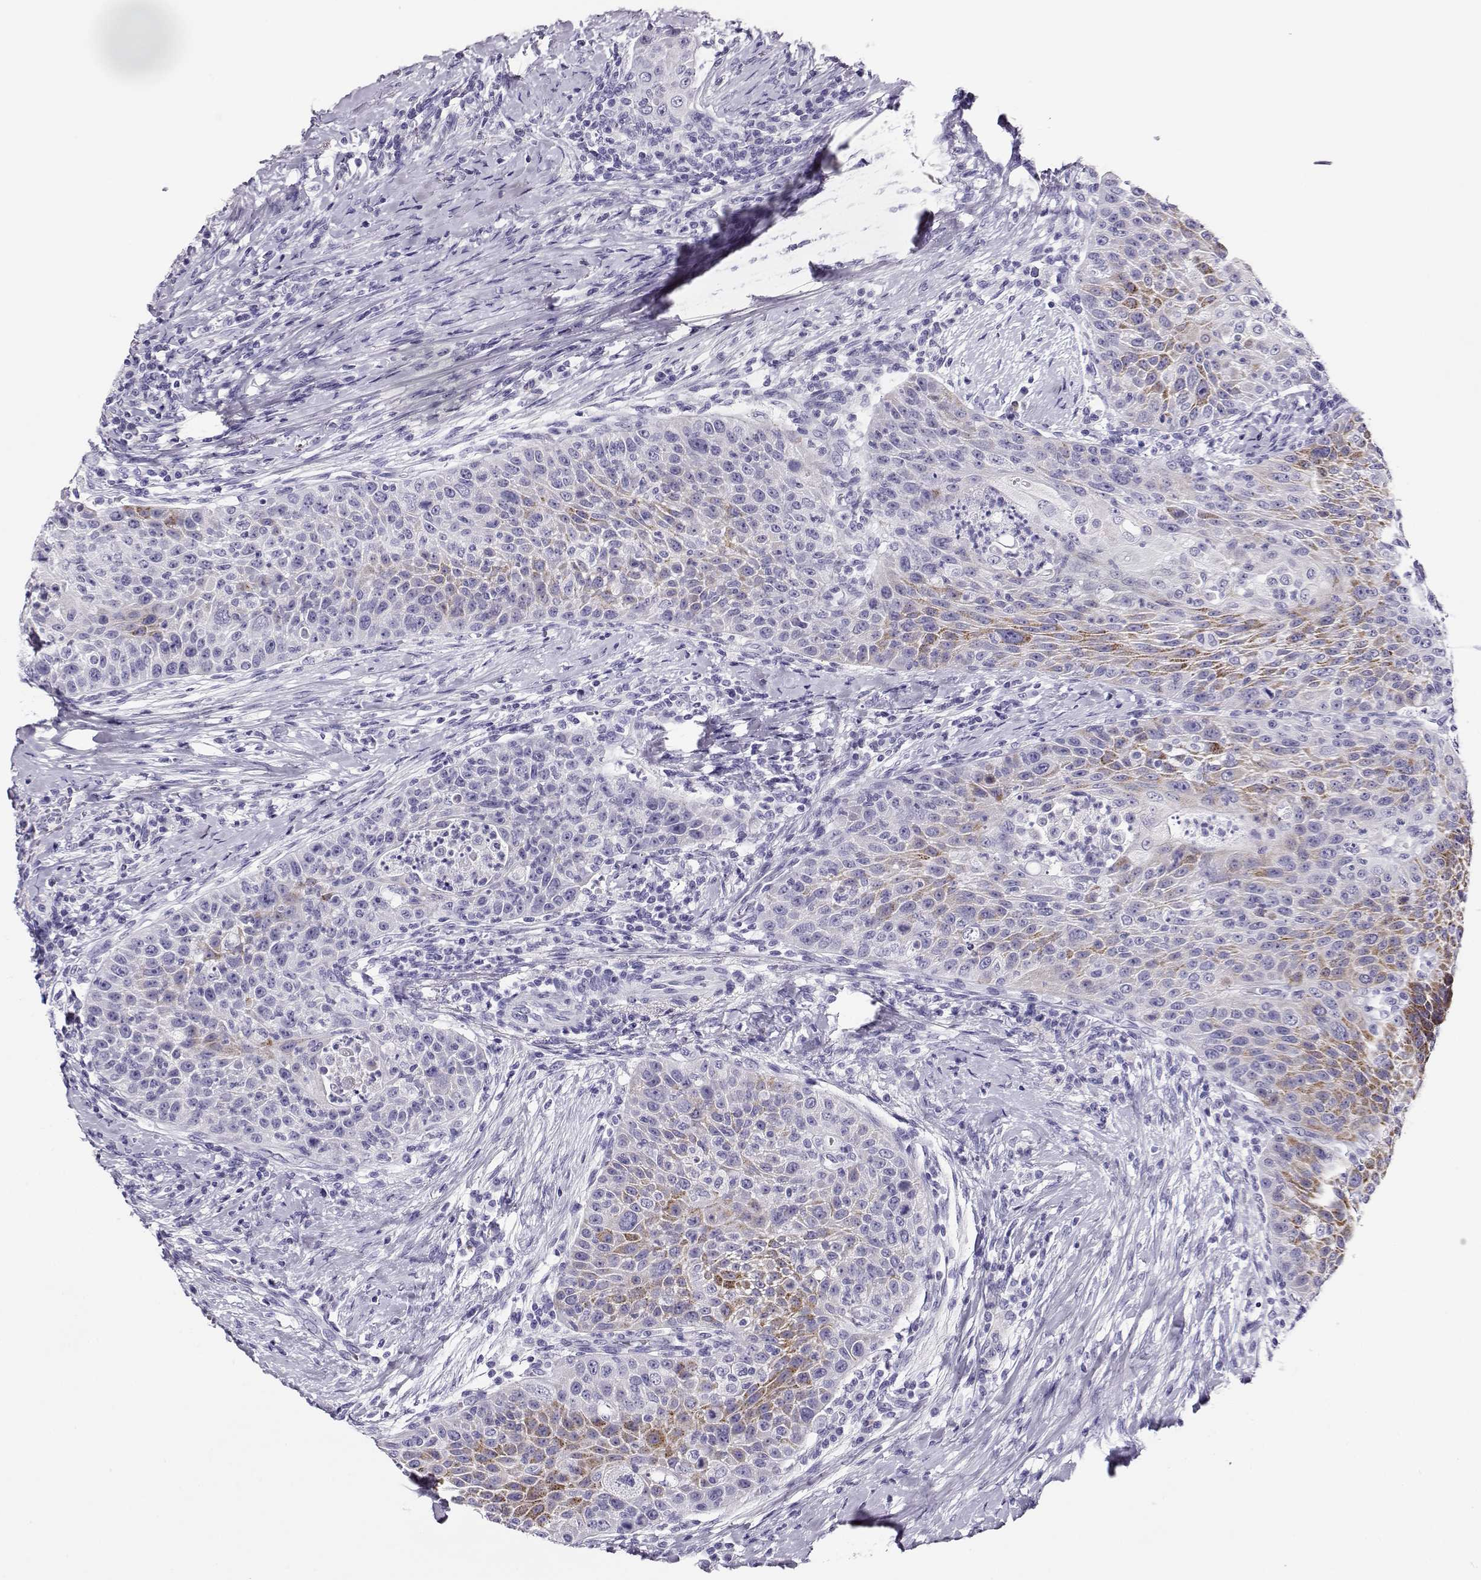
{"staining": {"intensity": "moderate", "quantity": "<25%", "location": "cytoplasmic/membranous"}, "tissue": "head and neck cancer", "cell_type": "Tumor cells", "image_type": "cancer", "snomed": [{"axis": "morphology", "description": "Squamous cell carcinoma, NOS"}, {"axis": "topography", "description": "Head-Neck"}], "caption": "Head and neck cancer (squamous cell carcinoma) stained for a protein (brown) reveals moderate cytoplasmic/membranous positive positivity in approximately <25% of tumor cells.", "gene": "CRX", "patient": {"sex": "male", "age": 69}}